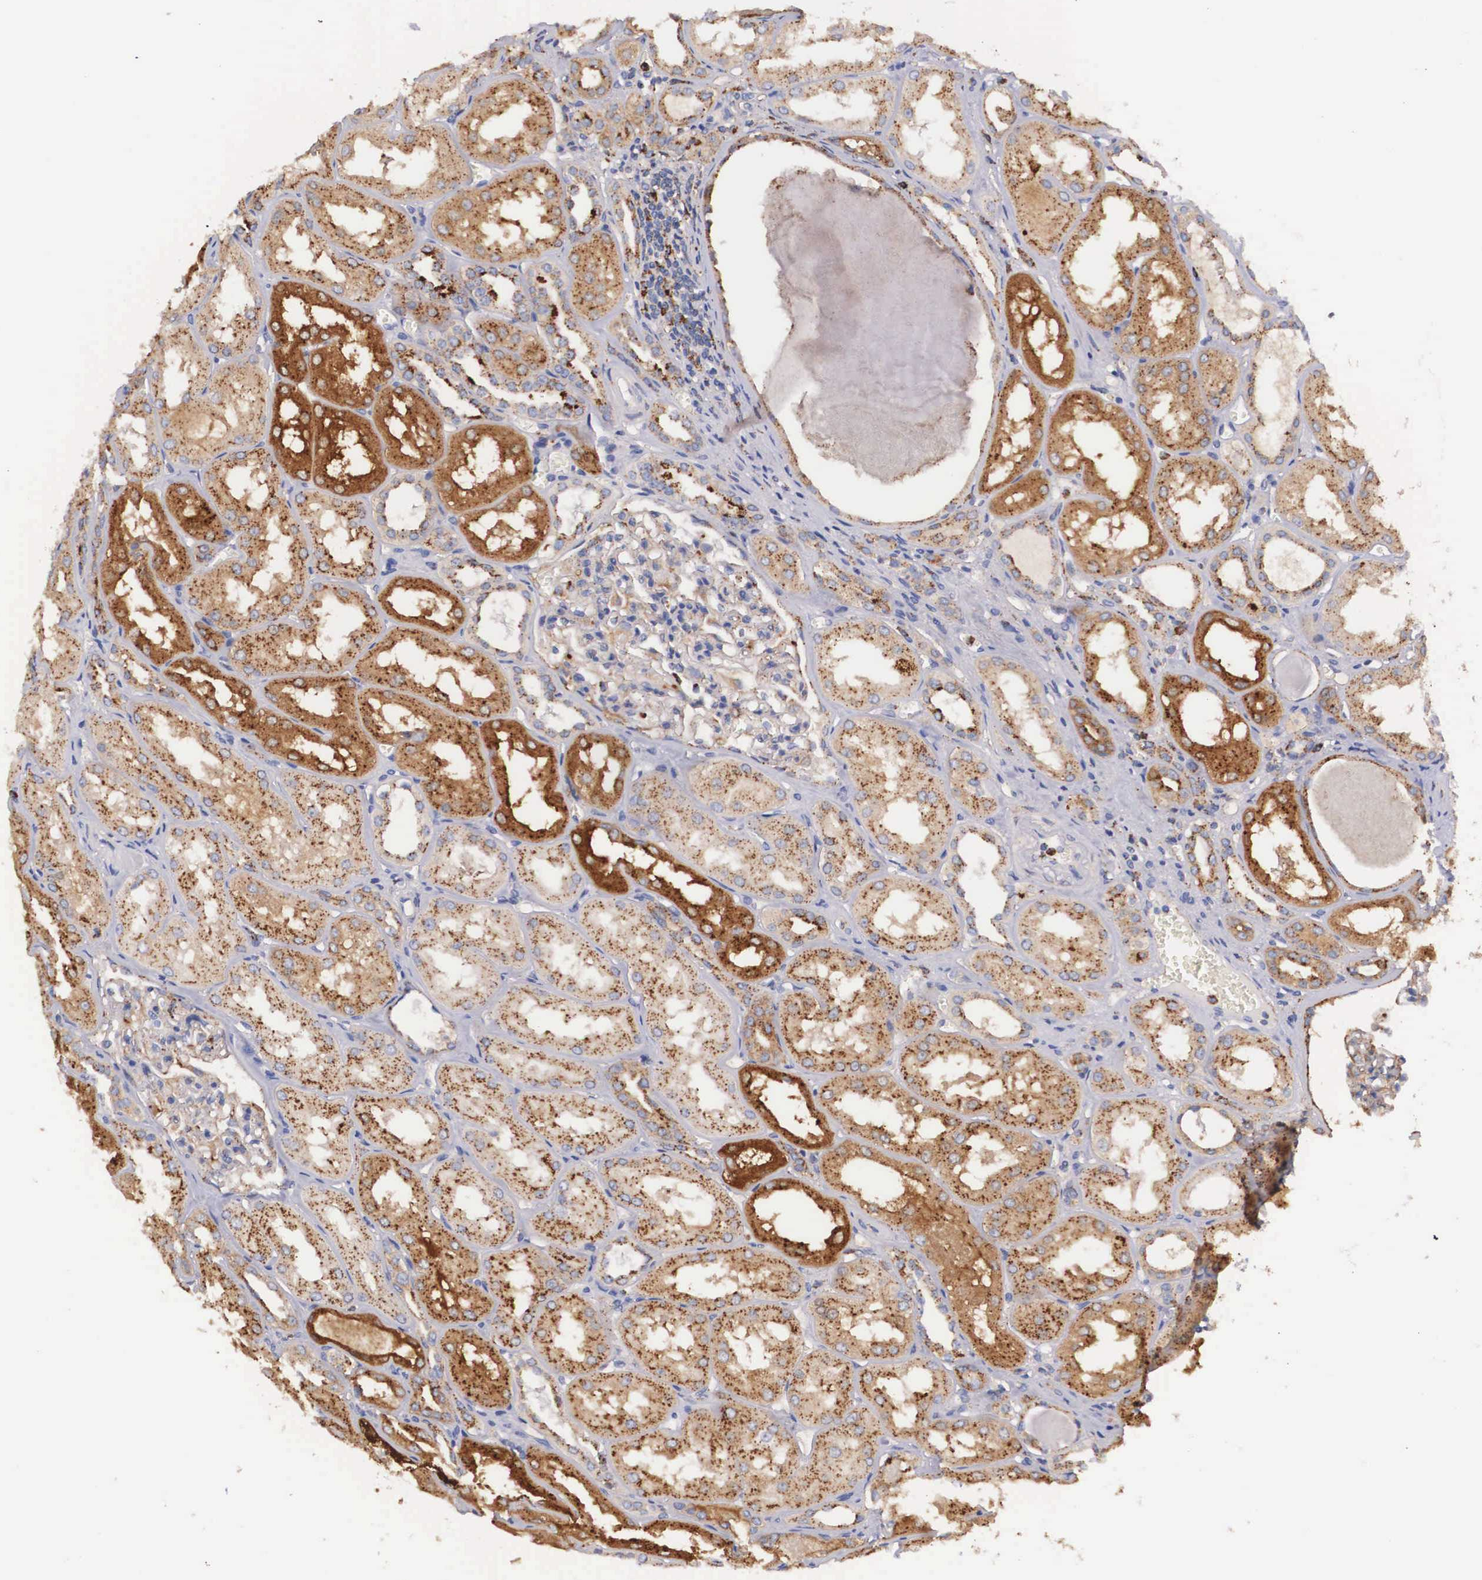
{"staining": {"intensity": "weak", "quantity": "<25%", "location": "cytoplasmic/membranous"}, "tissue": "kidney", "cell_type": "Cells in glomeruli", "image_type": "normal", "snomed": [{"axis": "morphology", "description": "Normal tissue, NOS"}, {"axis": "topography", "description": "Kidney"}], "caption": "The IHC micrograph has no significant staining in cells in glomeruli of kidney. Nuclei are stained in blue.", "gene": "NAGA", "patient": {"sex": "male", "age": 61}}